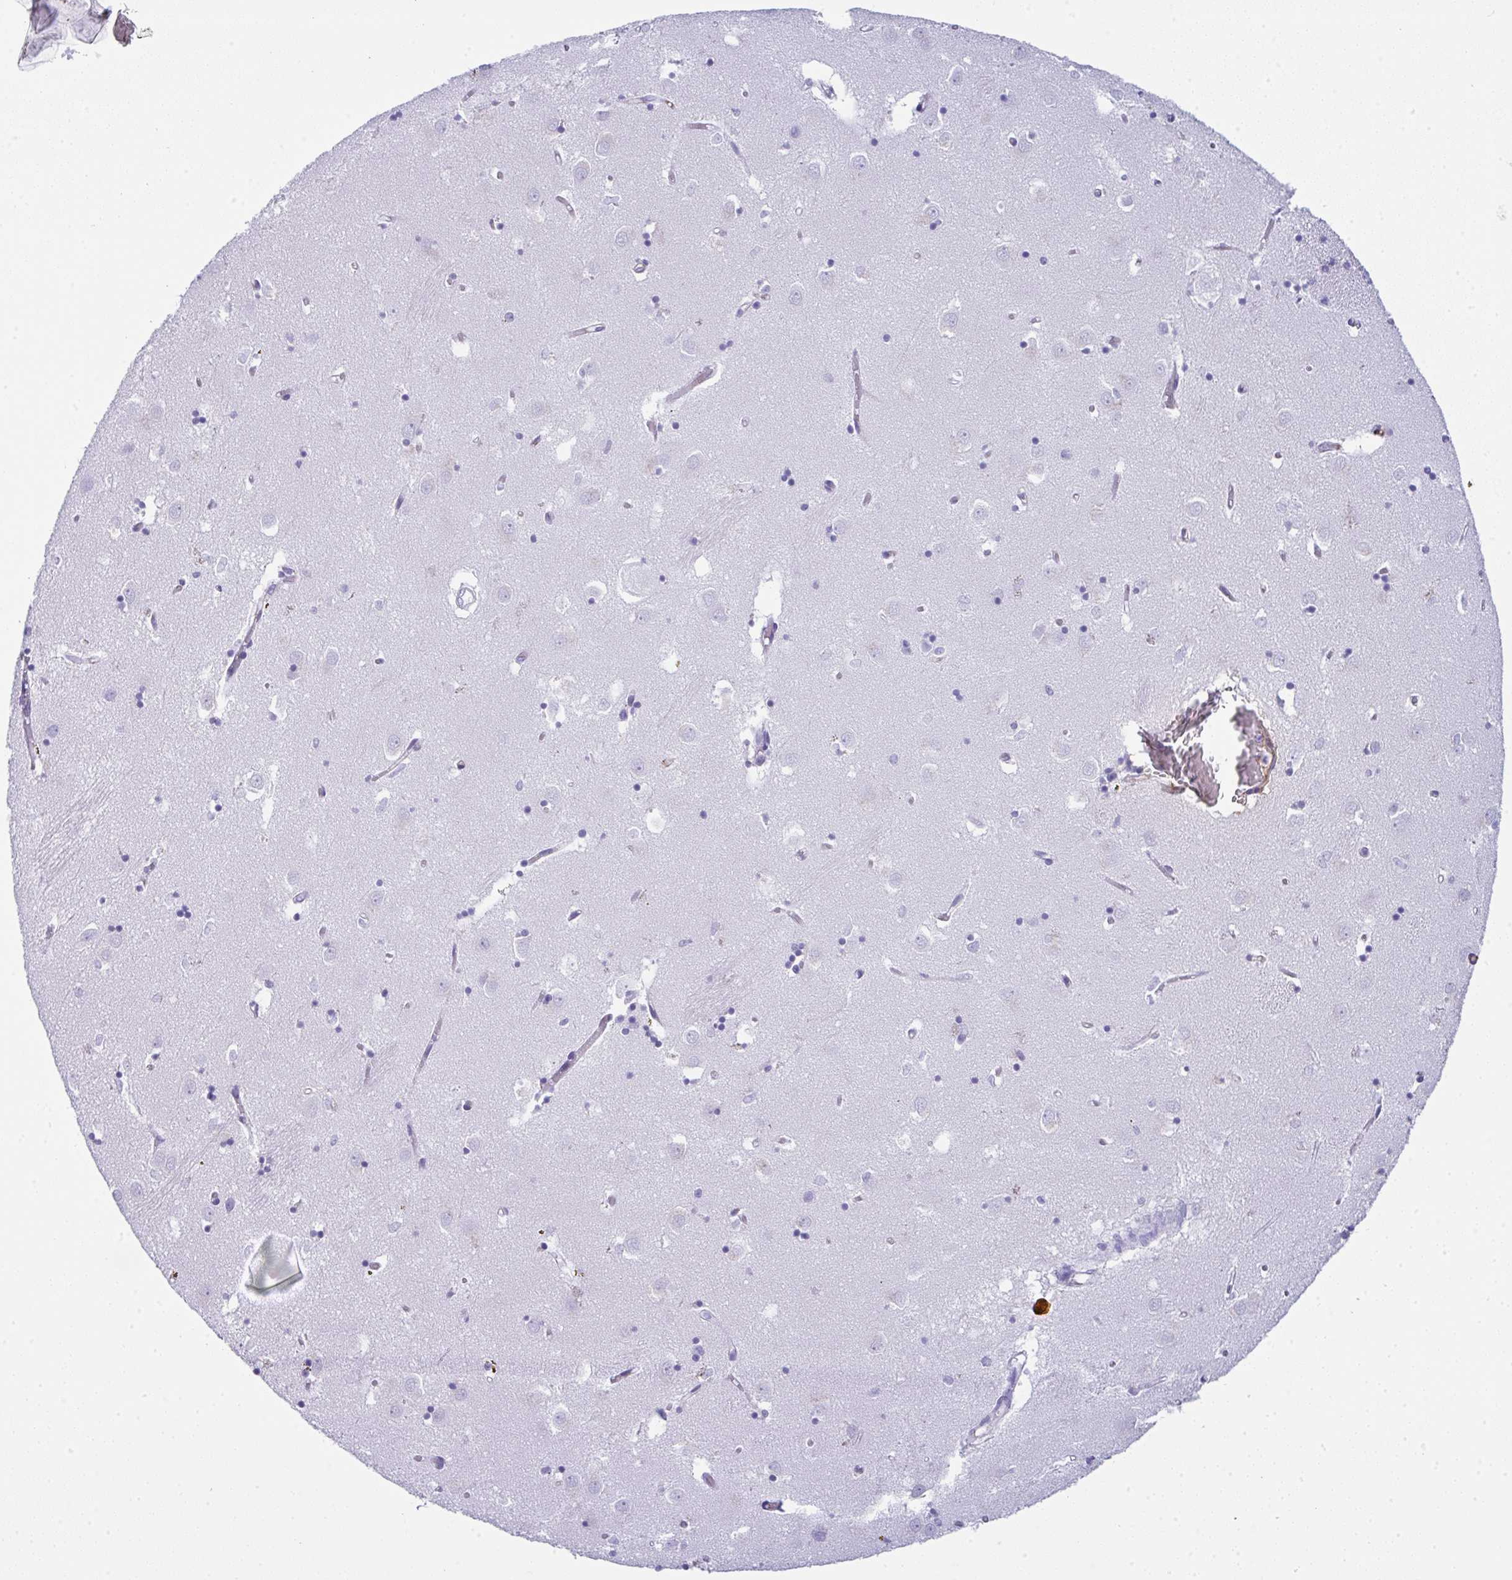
{"staining": {"intensity": "negative", "quantity": "none", "location": "none"}, "tissue": "caudate", "cell_type": "Glial cells", "image_type": "normal", "snomed": [{"axis": "morphology", "description": "Normal tissue, NOS"}, {"axis": "topography", "description": "Lateral ventricle wall"}], "caption": "The photomicrograph exhibits no staining of glial cells in normal caudate. (Immunohistochemistry (ihc), brightfield microscopy, high magnification).", "gene": "JCHAIN", "patient": {"sex": "male", "age": 70}}